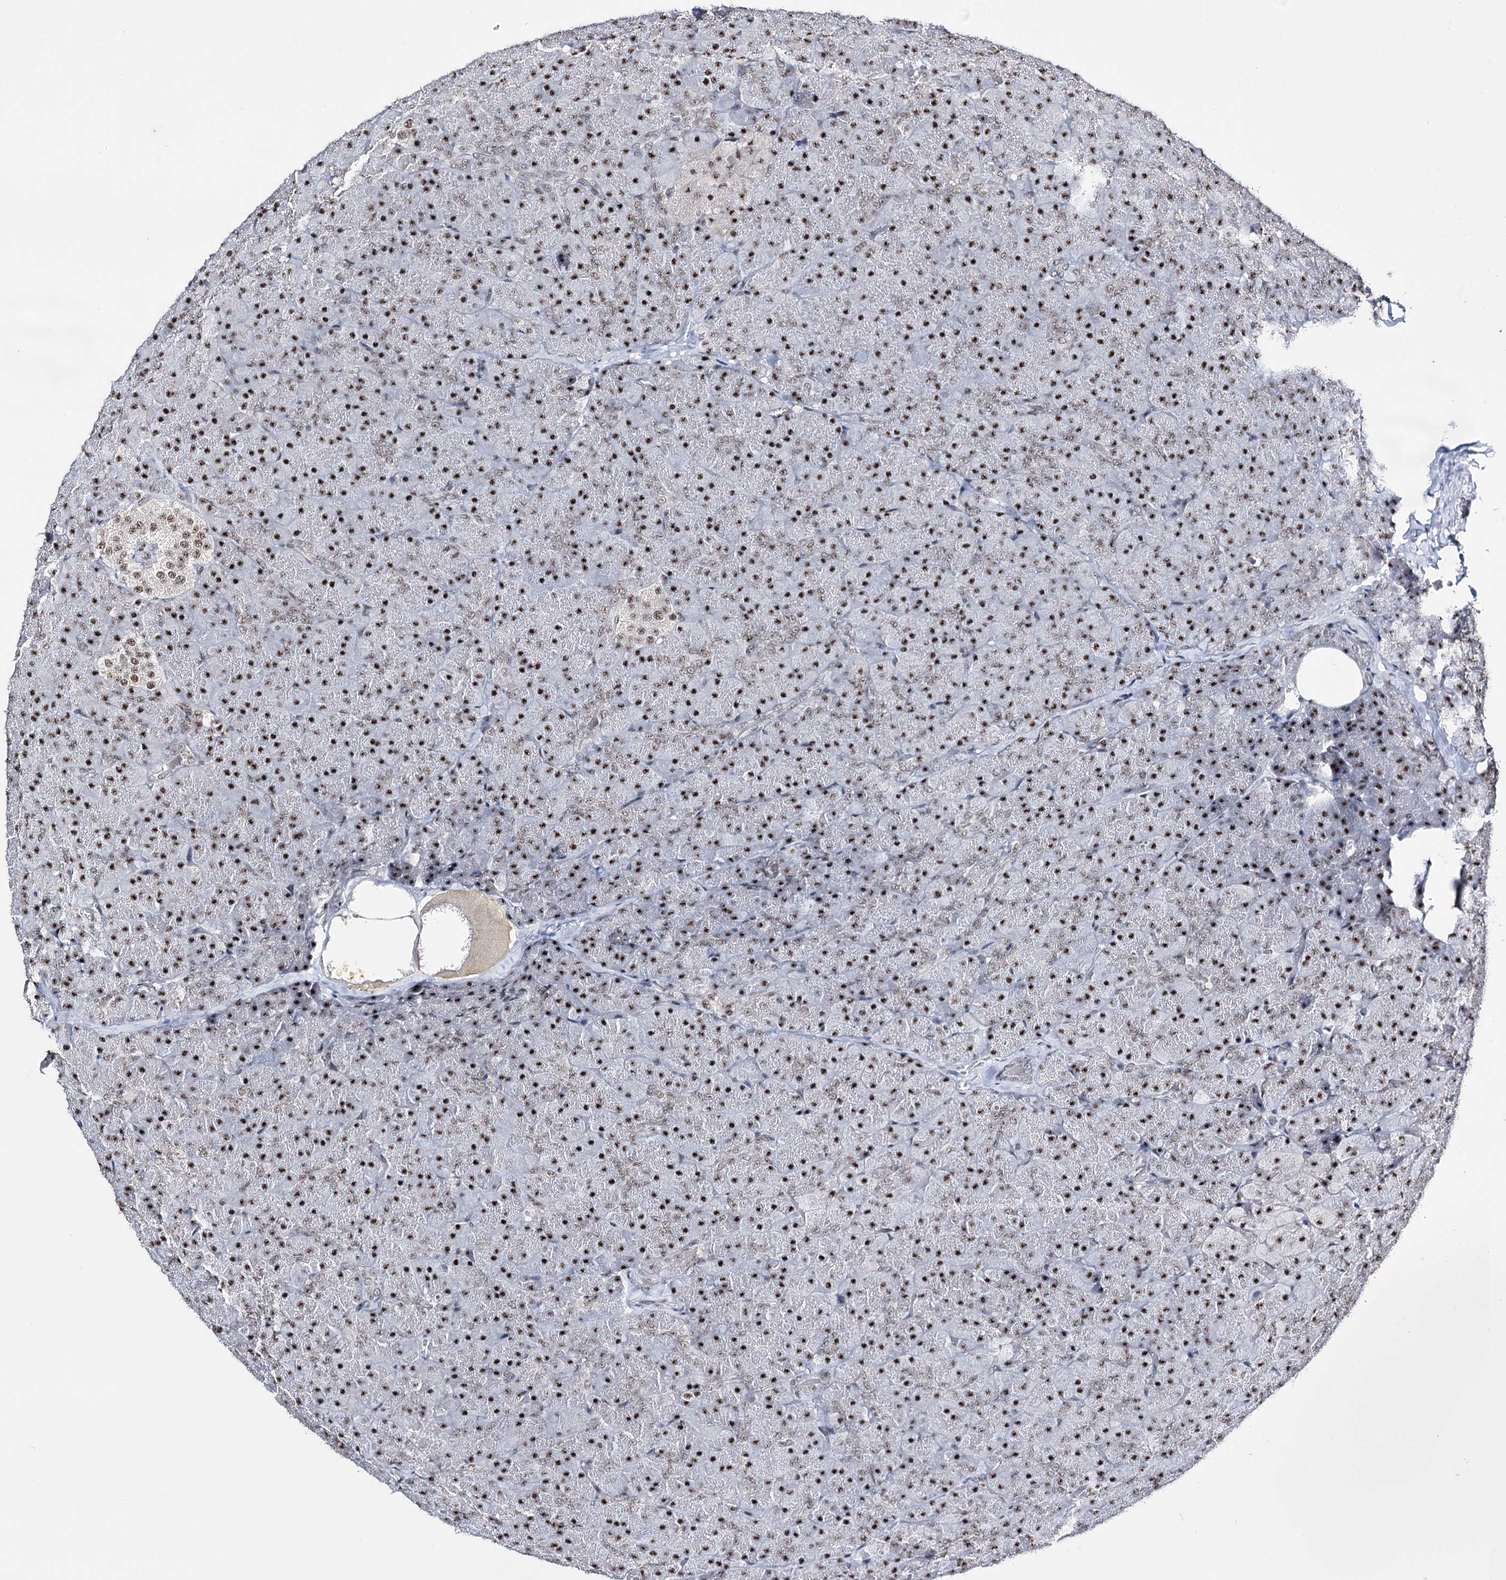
{"staining": {"intensity": "strong", "quantity": ">75%", "location": "nuclear"}, "tissue": "pancreas", "cell_type": "Exocrine glandular cells", "image_type": "normal", "snomed": [{"axis": "morphology", "description": "Normal tissue, NOS"}, {"axis": "topography", "description": "Pancreas"}], "caption": "This is an image of immunohistochemistry staining of benign pancreas, which shows strong expression in the nuclear of exocrine glandular cells.", "gene": "PRPF40A", "patient": {"sex": "male", "age": 36}}